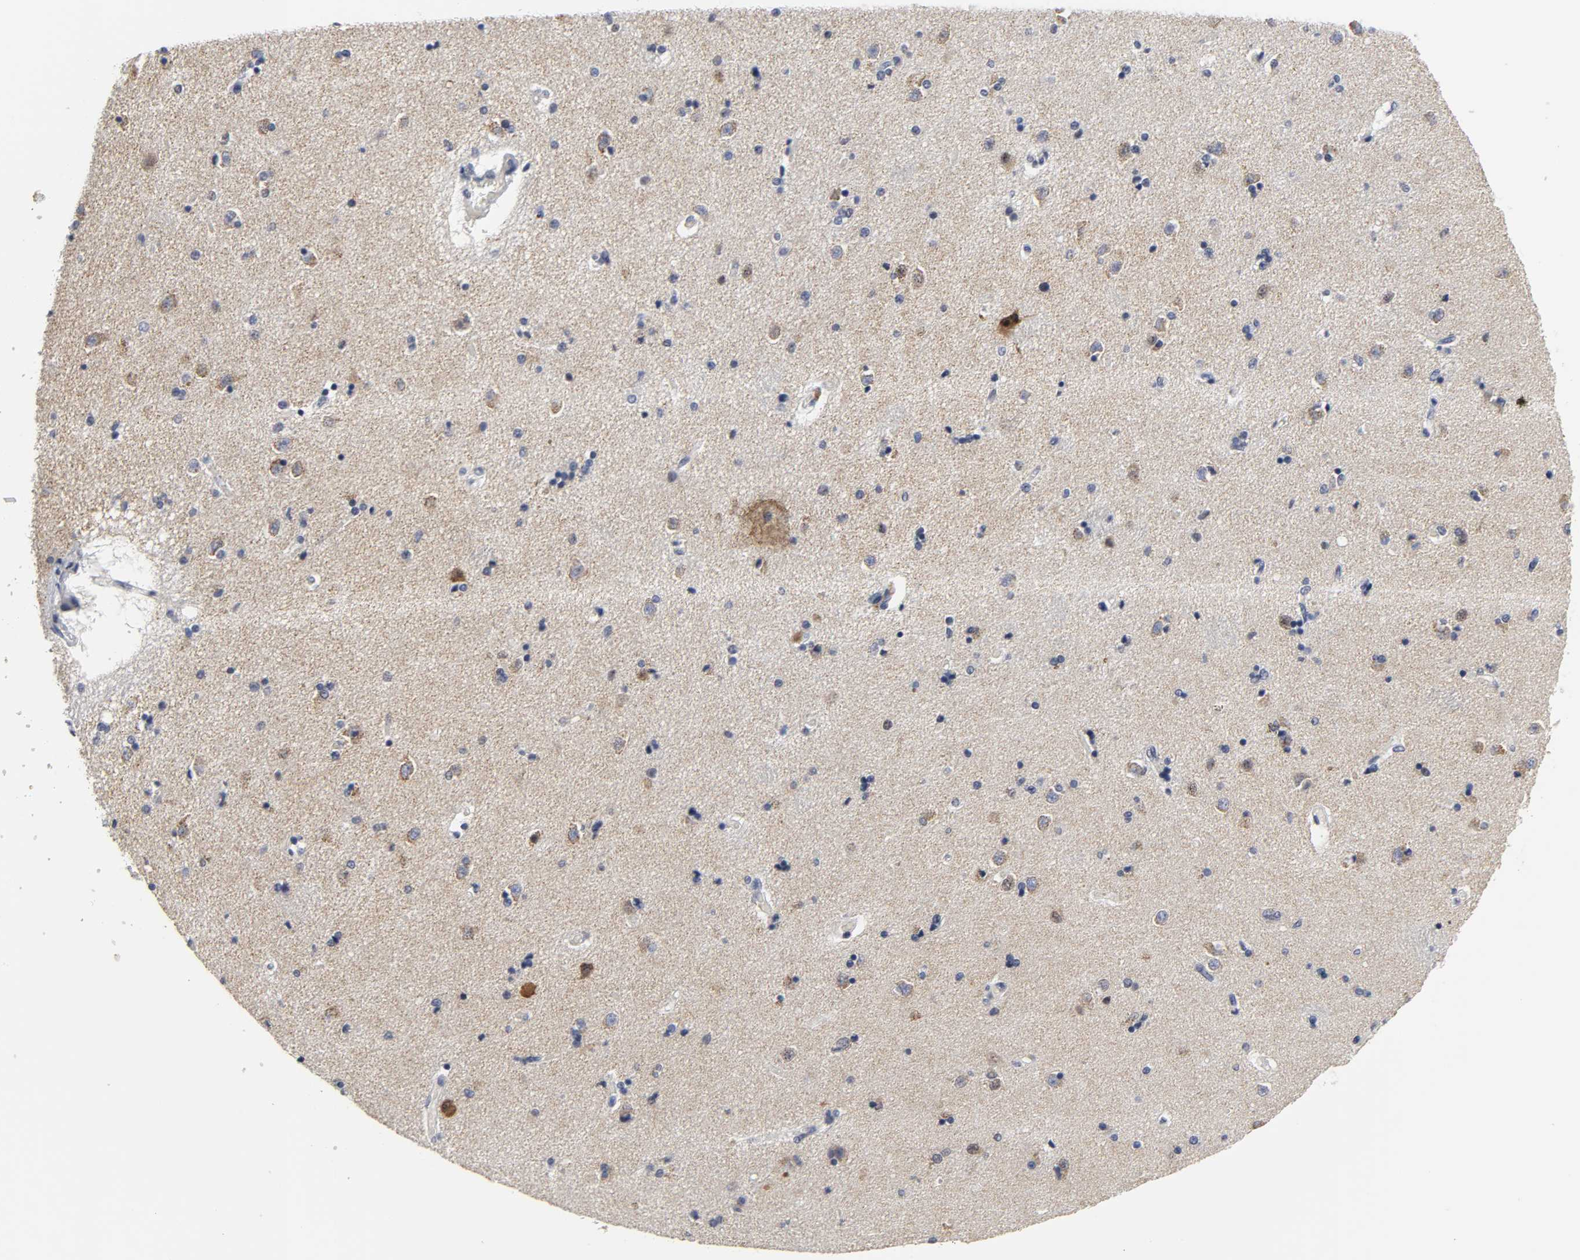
{"staining": {"intensity": "negative", "quantity": "none", "location": "none"}, "tissue": "caudate", "cell_type": "Glial cells", "image_type": "normal", "snomed": [{"axis": "morphology", "description": "Normal tissue, NOS"}, {"axis": "topography", "description": "Lateral ventricle wall"}], "caption": "Immunohistochemistry (IHC) of benign human caudate shows no positivity in glial cells.", "gene": "GRHL2", "patient": {"sex": "female", "age": 54}}